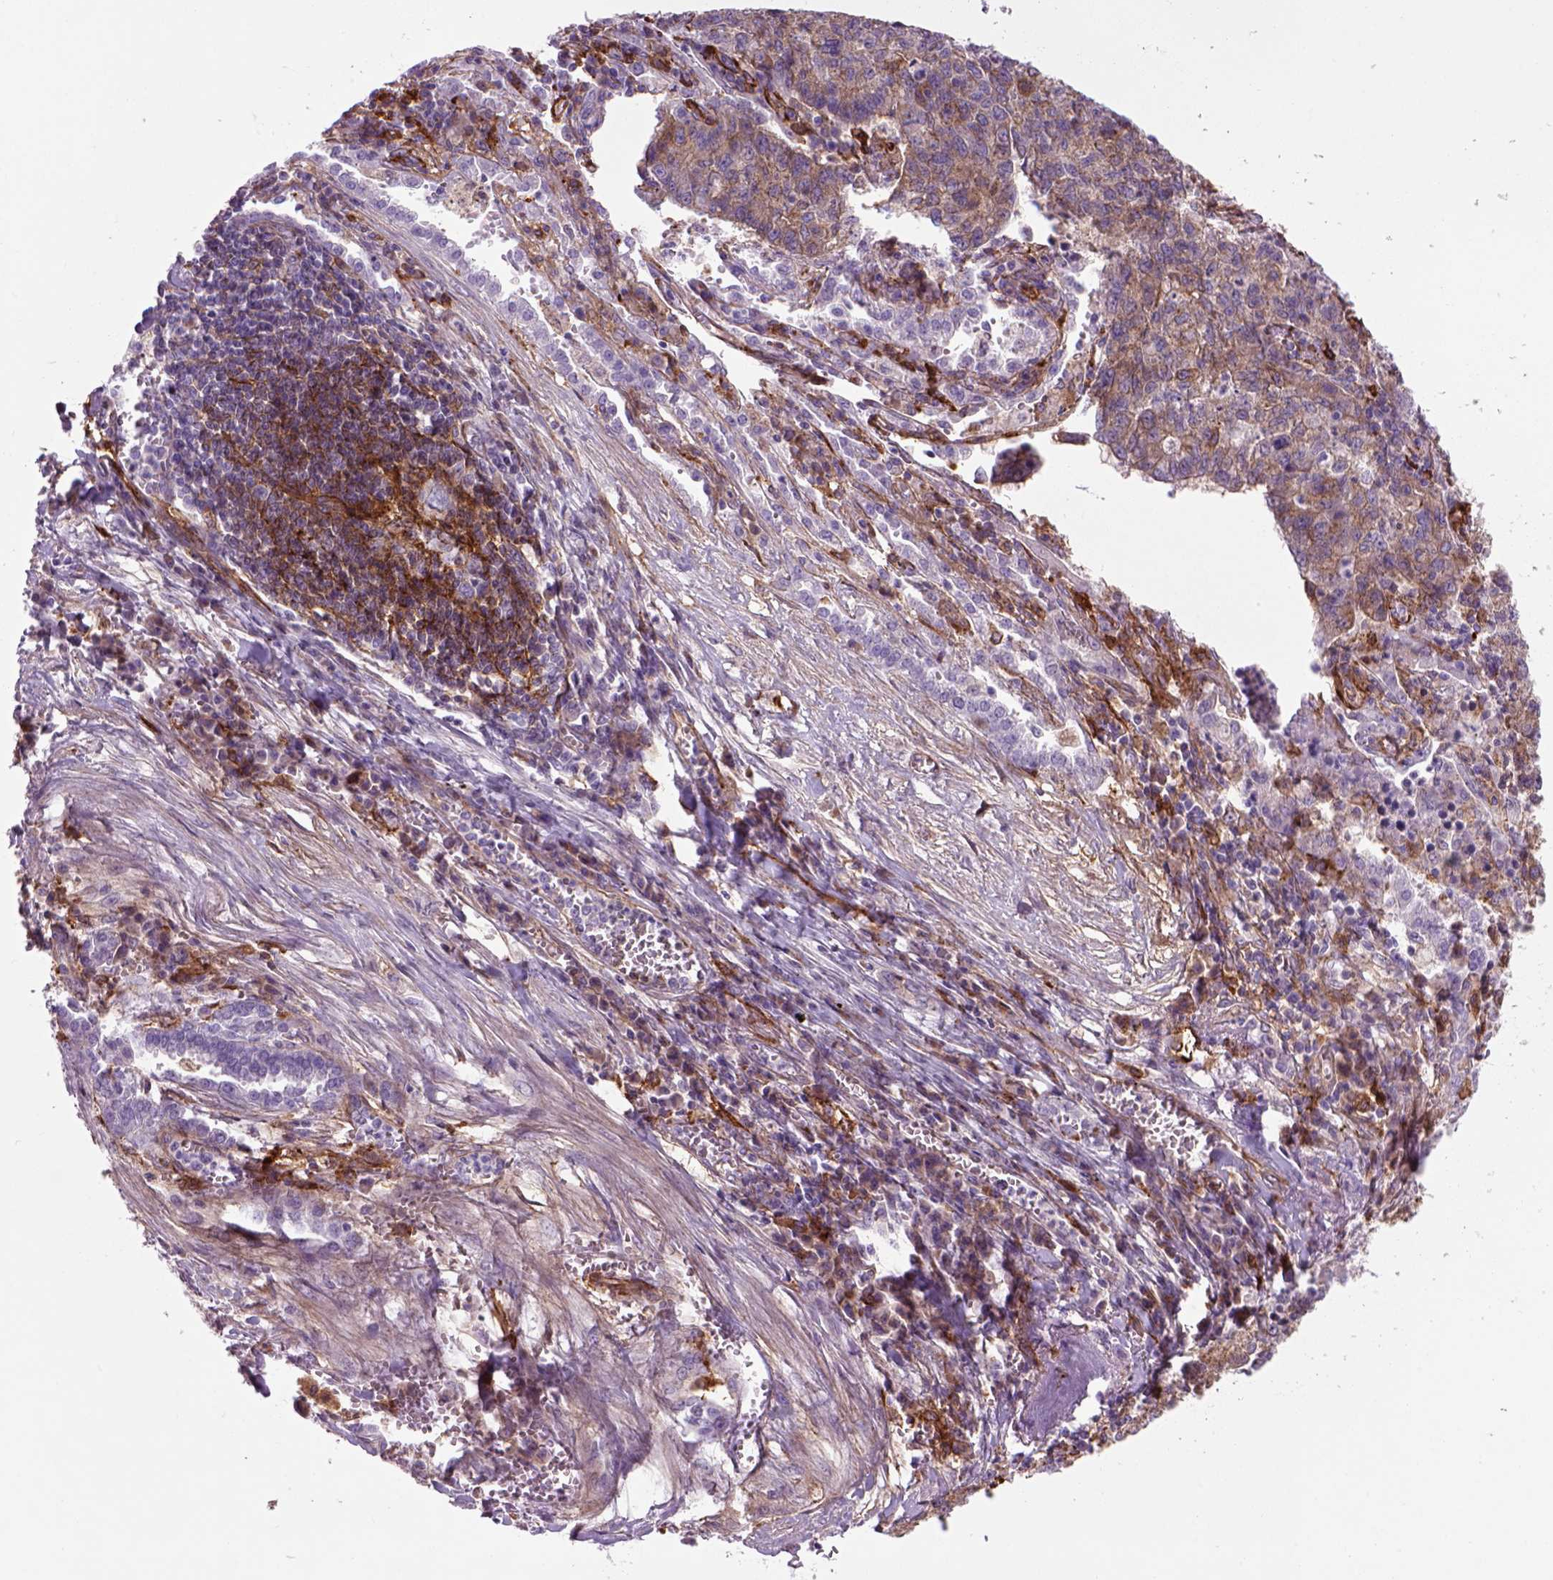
{"staining": {"intensity": "weak", "quantity": "25%-75%", "location": "cytoplasmic/membranous"}, "tissue": "lung cancer", "cell_type": "Tumor cells", "image_type": "cancer", "snomed": [{"axis": "morphology", "description": "Adenocarcinoma, NOS"}, {"axis": "topography", "description": "Lung"}], "caption": "Adenocarcinoma (lung) stained with a brown dye reveals weak cytoplasmic/membranous positive expression in about 25%-75% of tumor cells.", "gene": "MARCKS", "patient": {"sex": "male", "age": 57}}